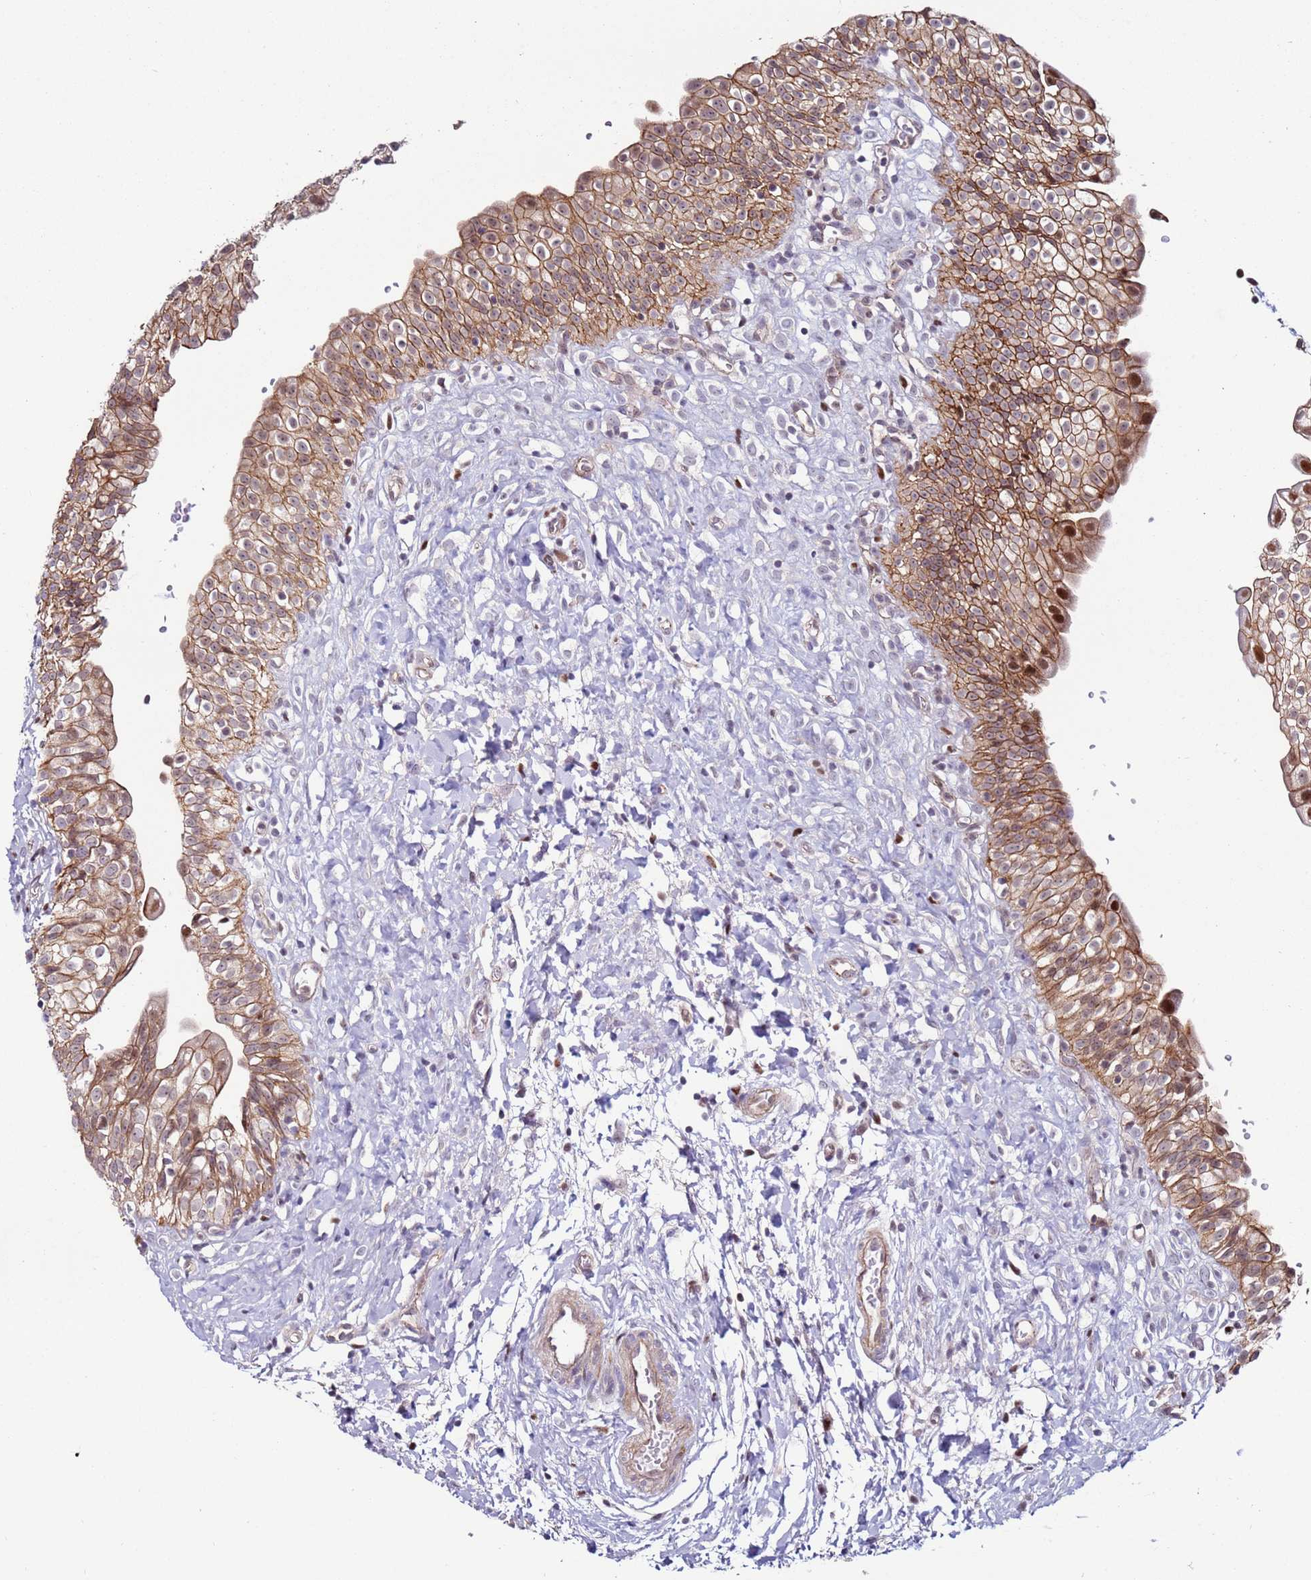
{"staining": {"intensity": "moderate", "quantity": ">75%", "location": "cytoplasmic/membranous,nuclear"}, "tissue": "urinary bladder", "cell_type": "Urothelial cells", "image_type": "normal", "snomed": [{"axis": "morphology", "description": "Normal tissue, NOS"}, {"axis": "topography", "description": "Urinary bladder"}], "caption": "A high-resolution image shows IHC staining of unremarkable urinary bladder, which exhibits moderate cytoplasmic/membranous,nuclear staining in approximately >75% of urothelial cells. (Brightfield microscopy of DAB IHC at high magnification).", "gene": "KPNA4", "patient": {"sex": "male", "age": 51}}